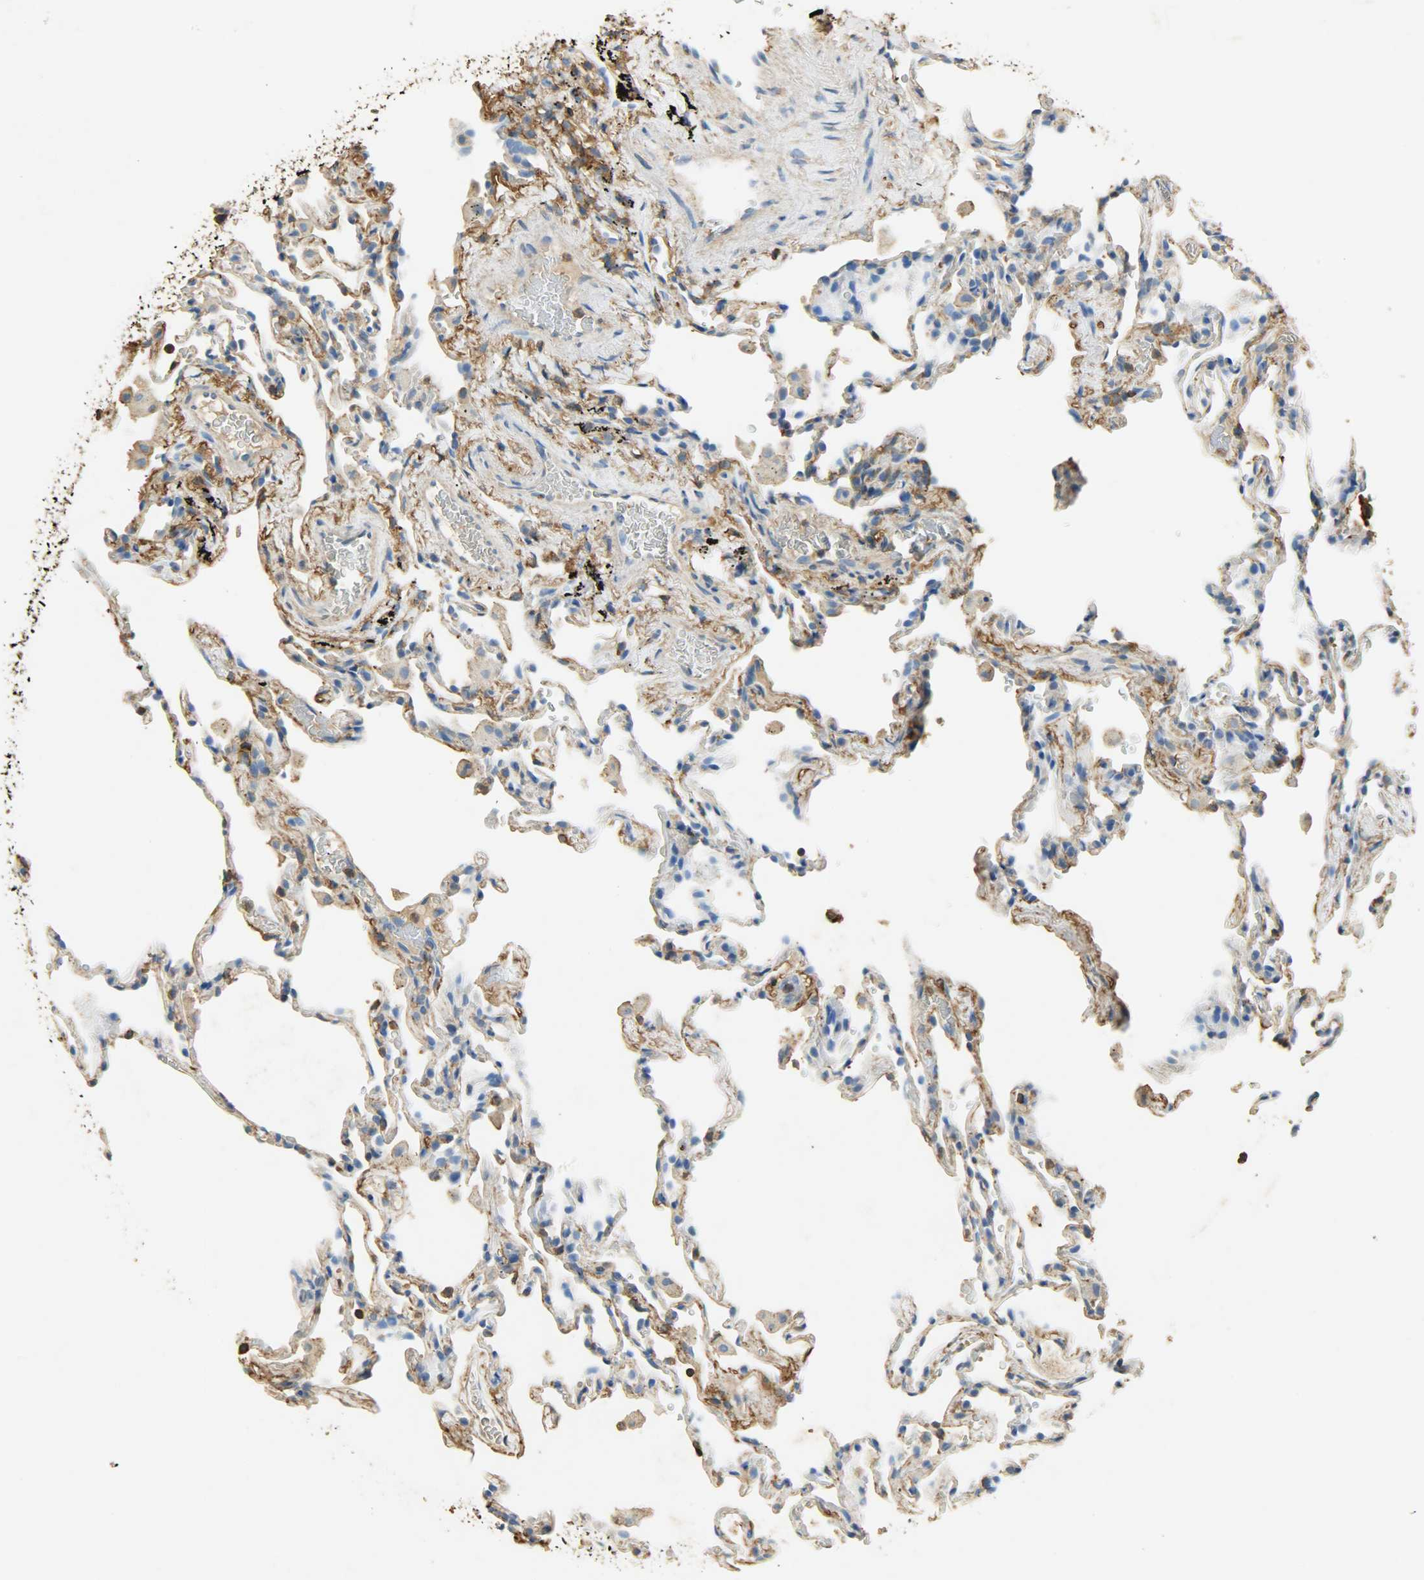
{"staining": {"intensity": "moderate", "quantity": "25%-75%", "location": "cytoplasmic/membranous"}, "tissue": "lung", "cell_type": "Alveolar cells", "image_type": "normal", "snomed": [{"axis": "morphology", "description": "Normal tissue, NOS"}, {"axis": "morphology", "description": "Soft tissue tumor metastatic"}, {"axis": "topography", "description": "Lung"}], "caption": "The image demonstrates staining of benign lung, revealing moderate cytoplasmic/membranous protein expression (brown color) within alveolar cells.", "gene": "ANXA6", "patient": {"sex": "male", "age": 59}}